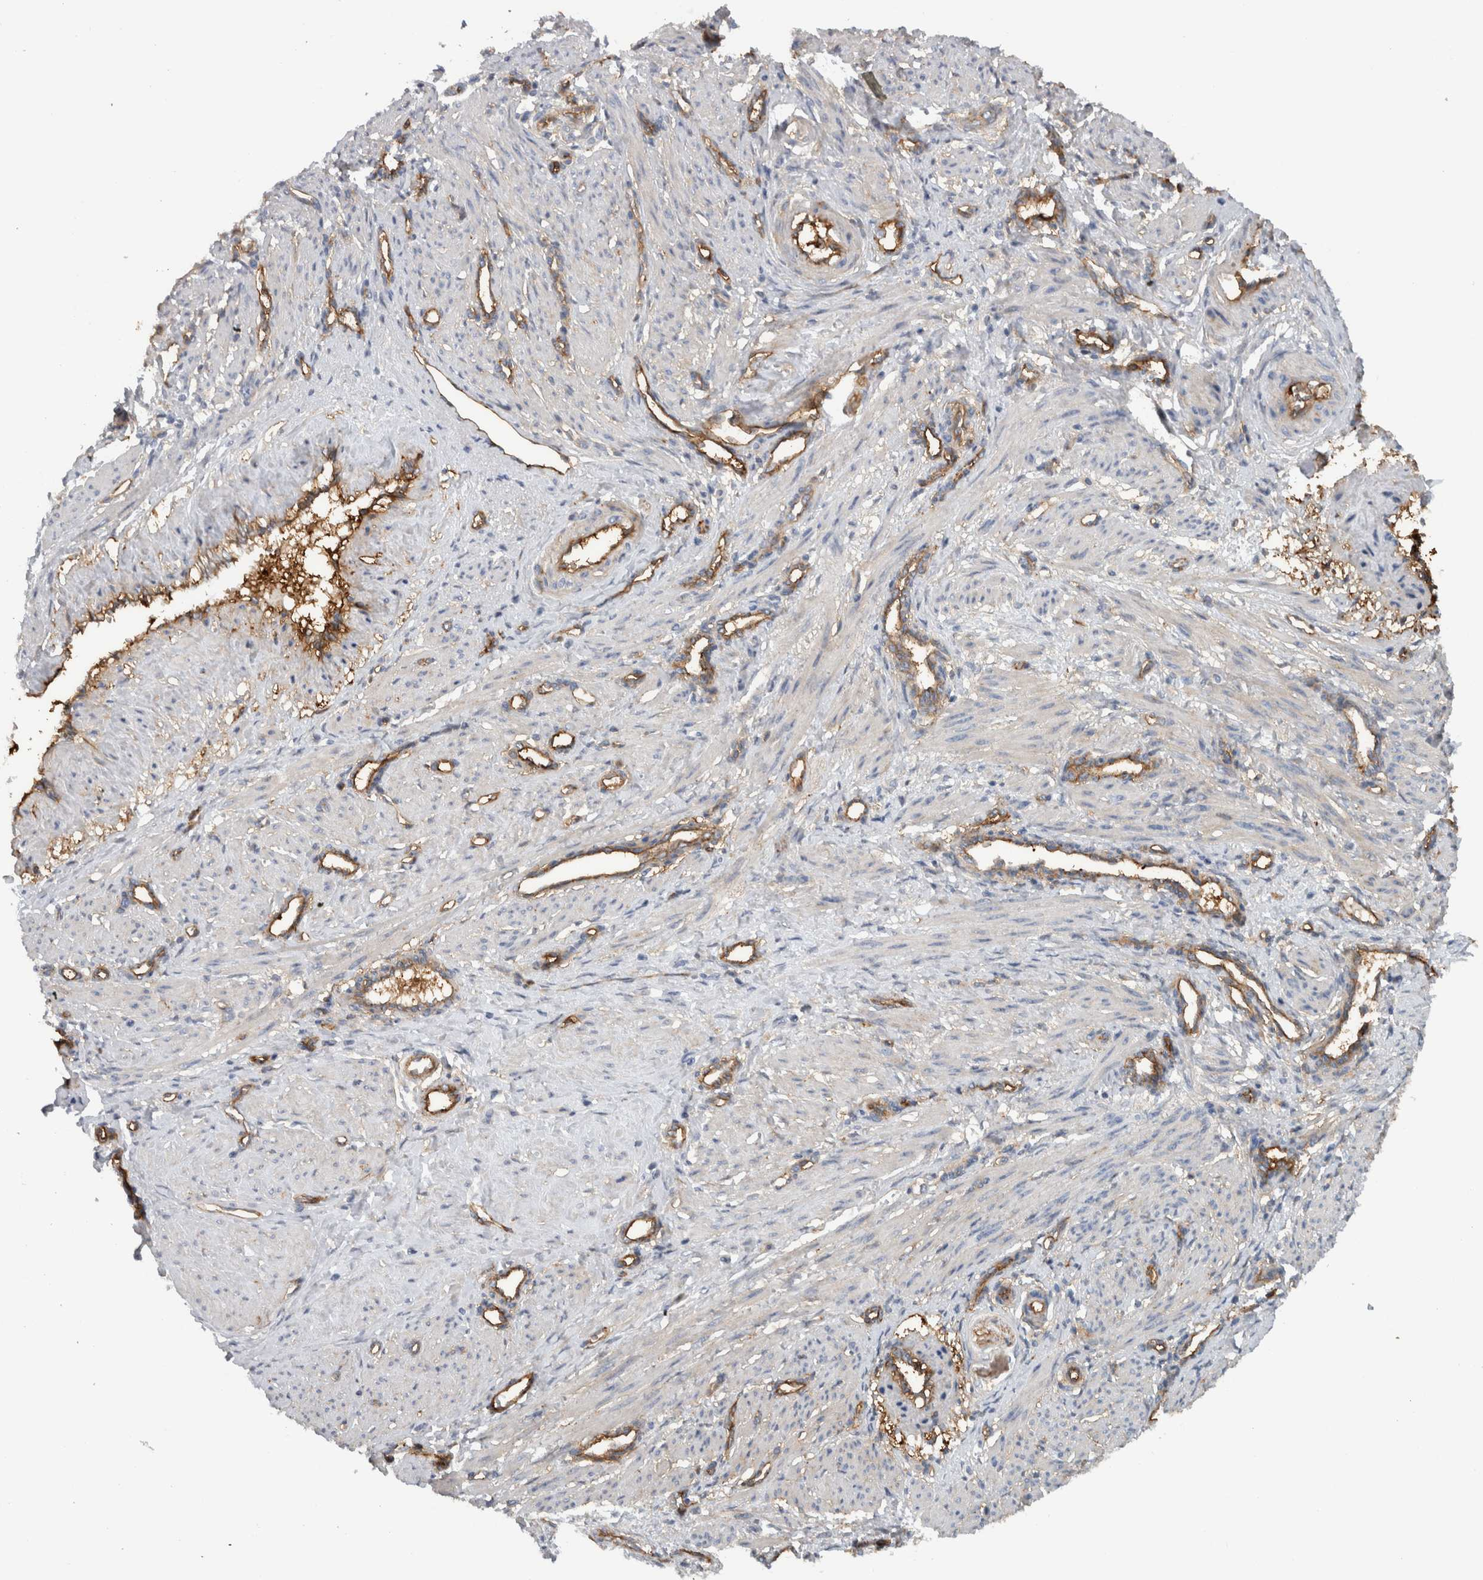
{"staining": {"intensity": "negative", "quantity": "none", "location": "none"}, "tissue": "smooth muscle", "cell_type": "Smooth muscle cells", "image_type": "normal", "snomed": [{"axis": "morphology", "description": "Normal tissue, NOS"}, {"axis": "topography", "description": "Endometrium"}], "caption": "IHC photomicrograph of normal smooth muscle stained for a protein (brown), which reveals no staining in smooth muscle cells.", "gene": "CD59", "patient": {"sex": "female", "age": 33}}